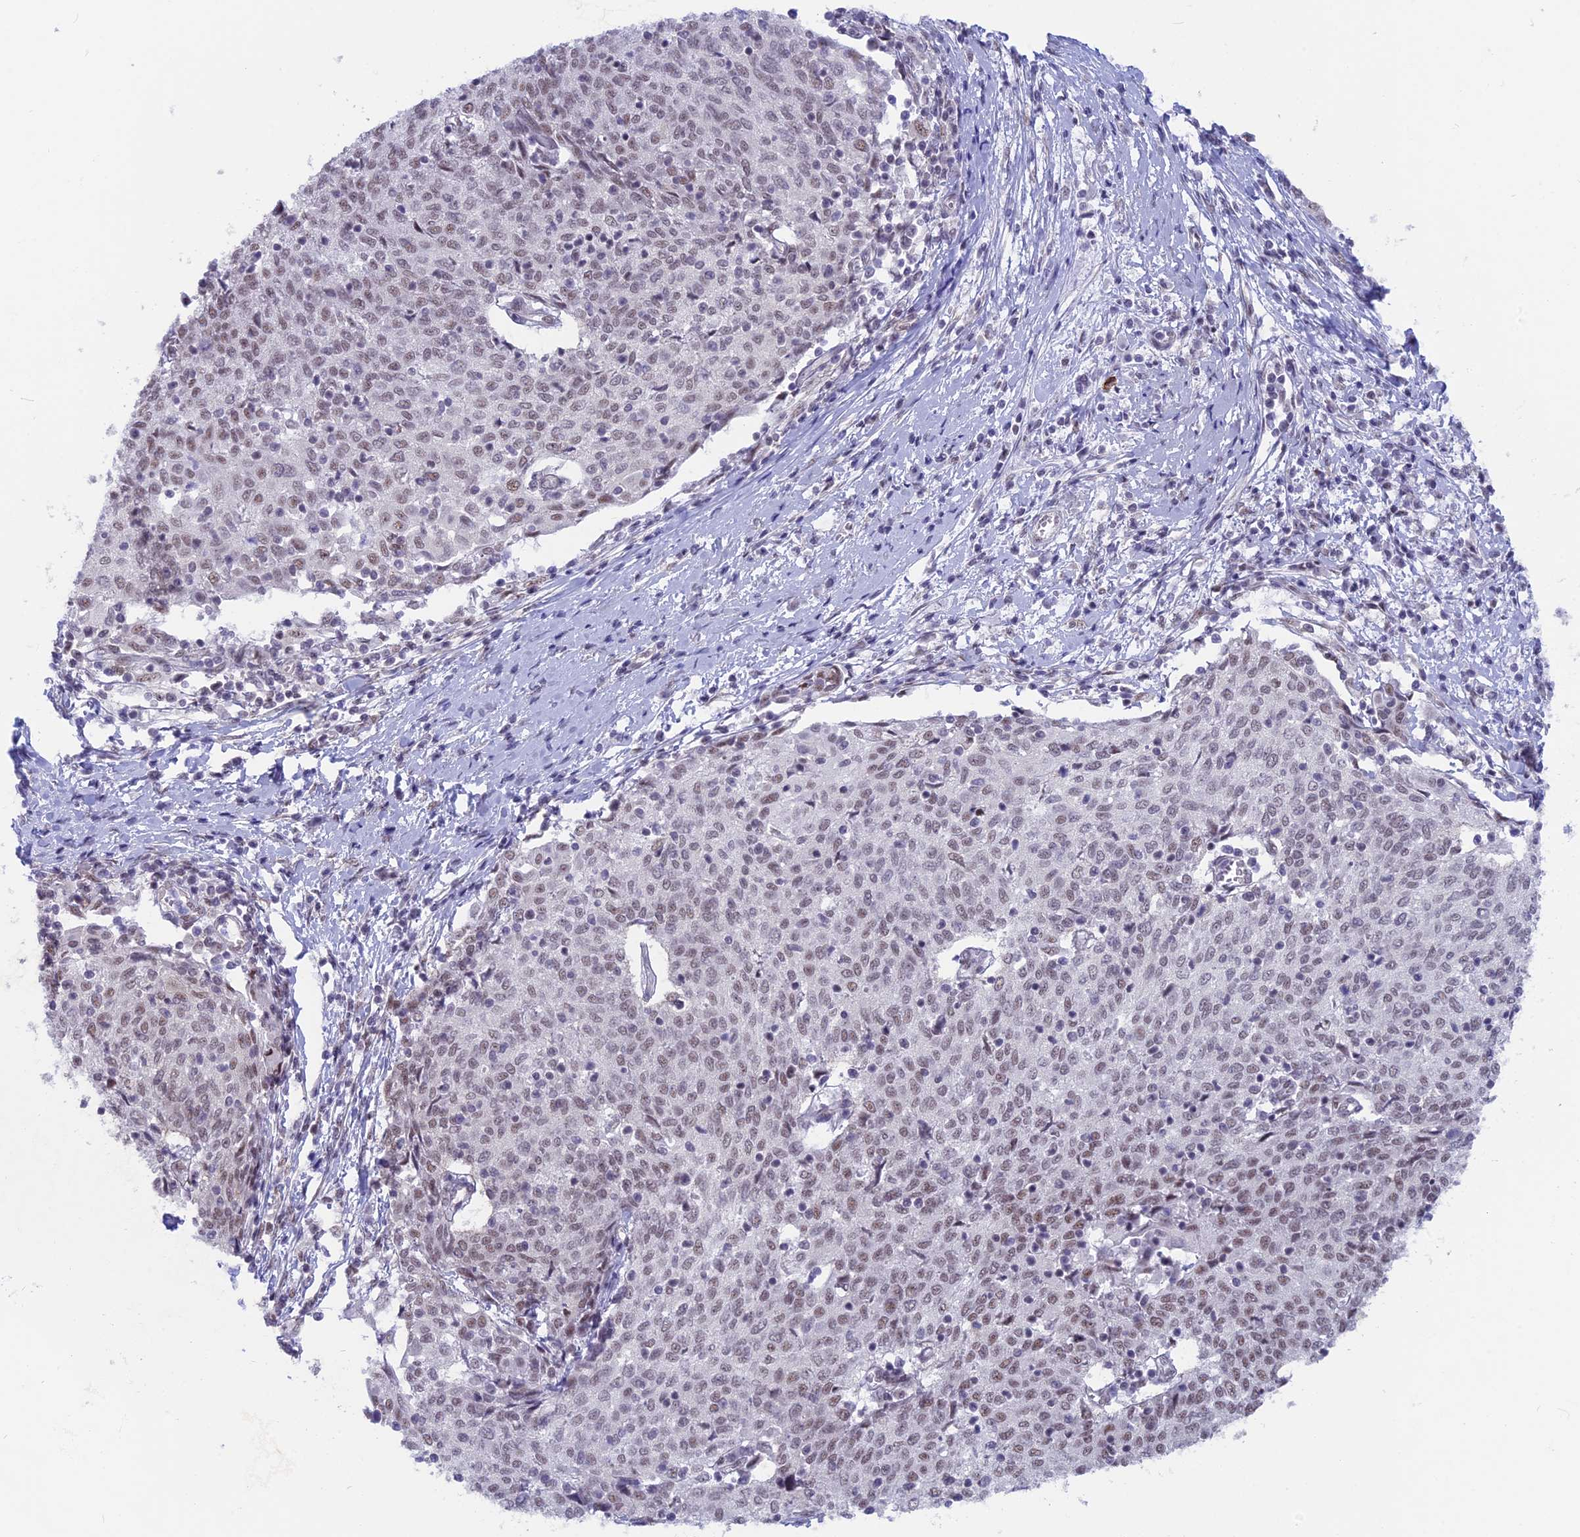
{"staining": {"intensity": "weak", "quantity": ">75%", "location": "nuclear"}, "tissue": "cervical cancer", "cell_type": "Tumor cells", "image_type": "cancer", "snomed": [{"axis": "morphology", "description": "Squamous cell carcinoma, NOS"}, {"axis": "topography", "description": "Cervix"}], "caption": "This photomicrograph reveals immunohistochemistry (IHC) staining of human cervical cancer (squamous cell carcinoma), with low weak nuclear expression in about >75% of tumor cells.", "gene": "SRSF5", "patient": {"sex": "female", "age": 52}}